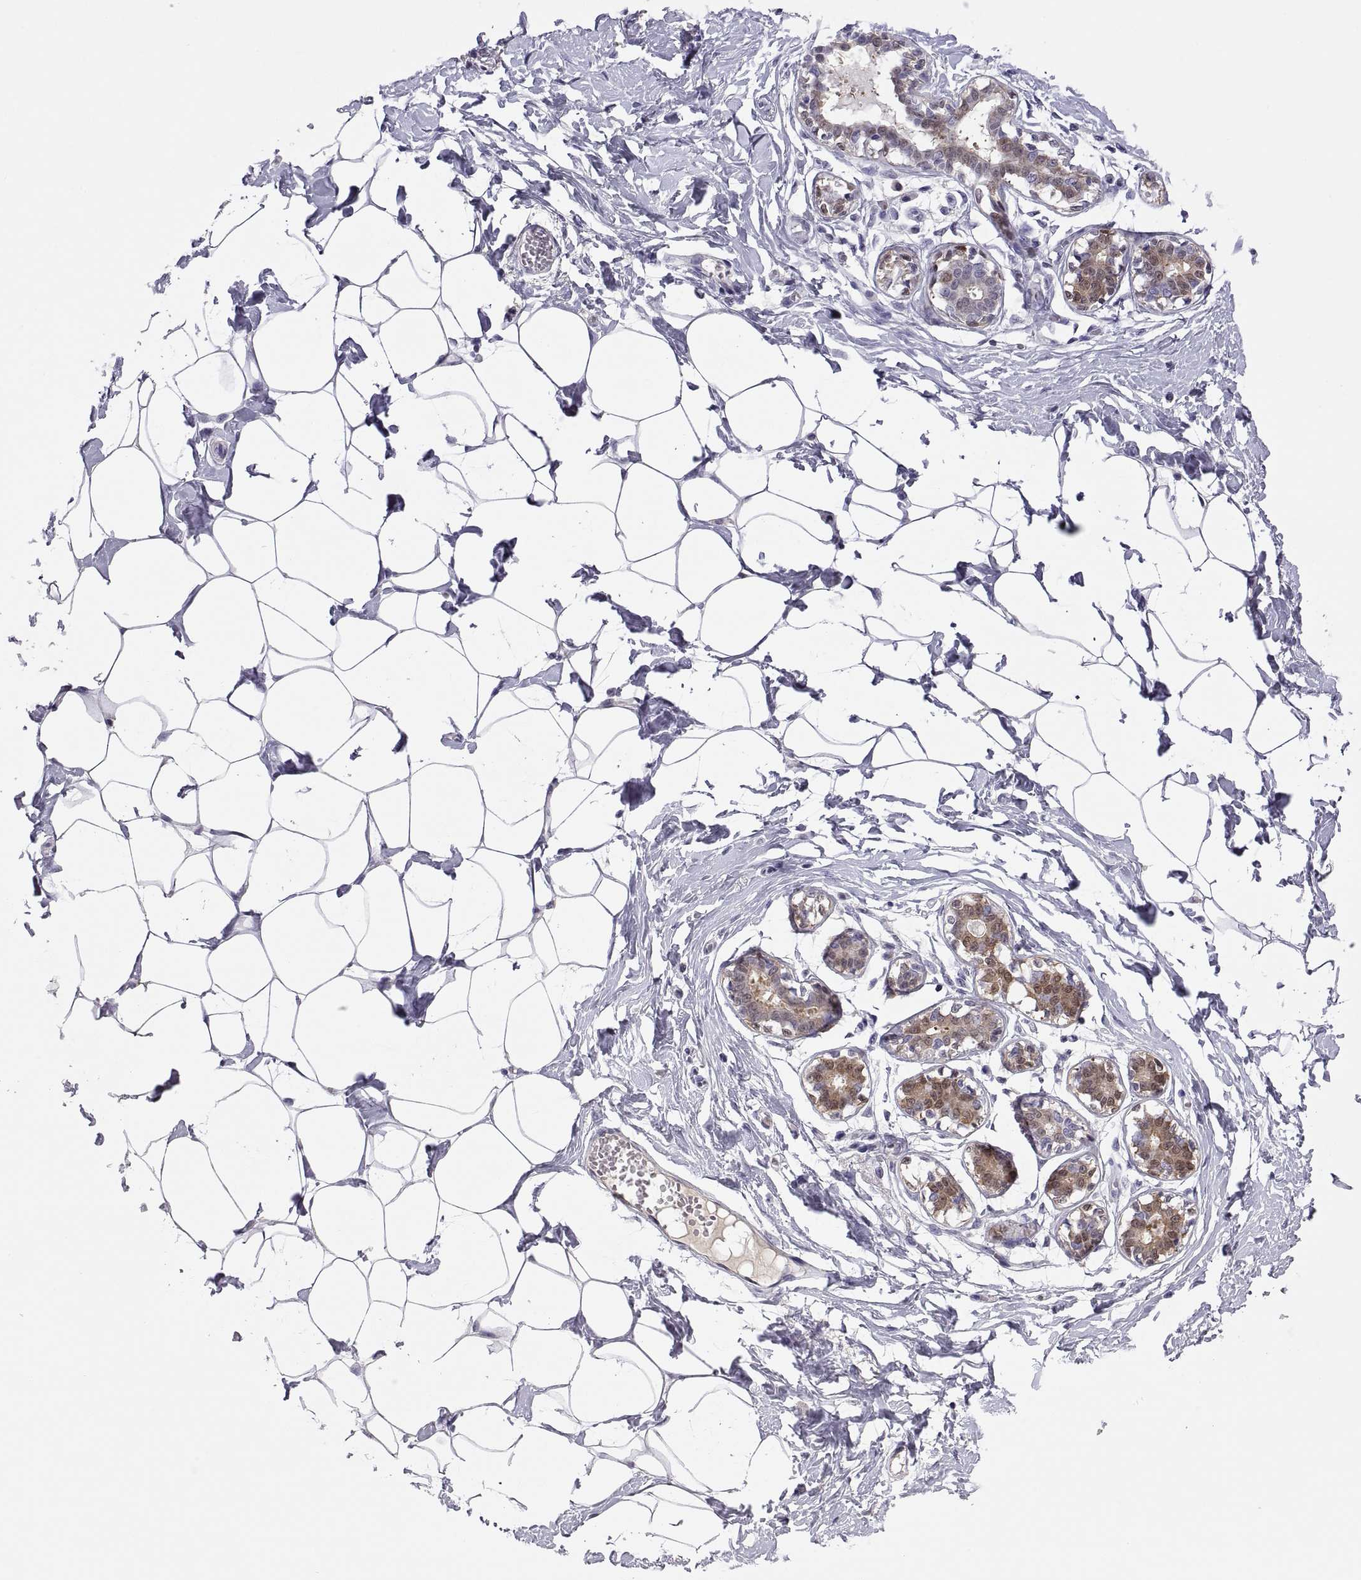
{"staining": {"intensity": "negative", "quantity": "none", "location": "none"}, "tissue": "breast", "cell_type": "Adipocytes", "image_type": "normal", "snomed": [{"axis": "morphology", "description": "Normal tissue, NOS"}, {"axis": "morphology", "description": "Lobular carcinoma, in situ"}, {"axis": "topography", "description": "Breast"}], "caption": "High magnification brightfield microscopy of normal breast stained with DAB (3,3'-diaminobenzidine) (brown) and counterstained with hematoxylin (blue): adipocytes show no significant staining. Brightfield microscopy of immunohistochemistry (IHC) stained with DAB (3,3'-diaminobenzidine) (brown) and hematoxylin (blue), captured at high magnification.", "gene": "FGF9", "patient": {"sex": "female", "age": 35}}